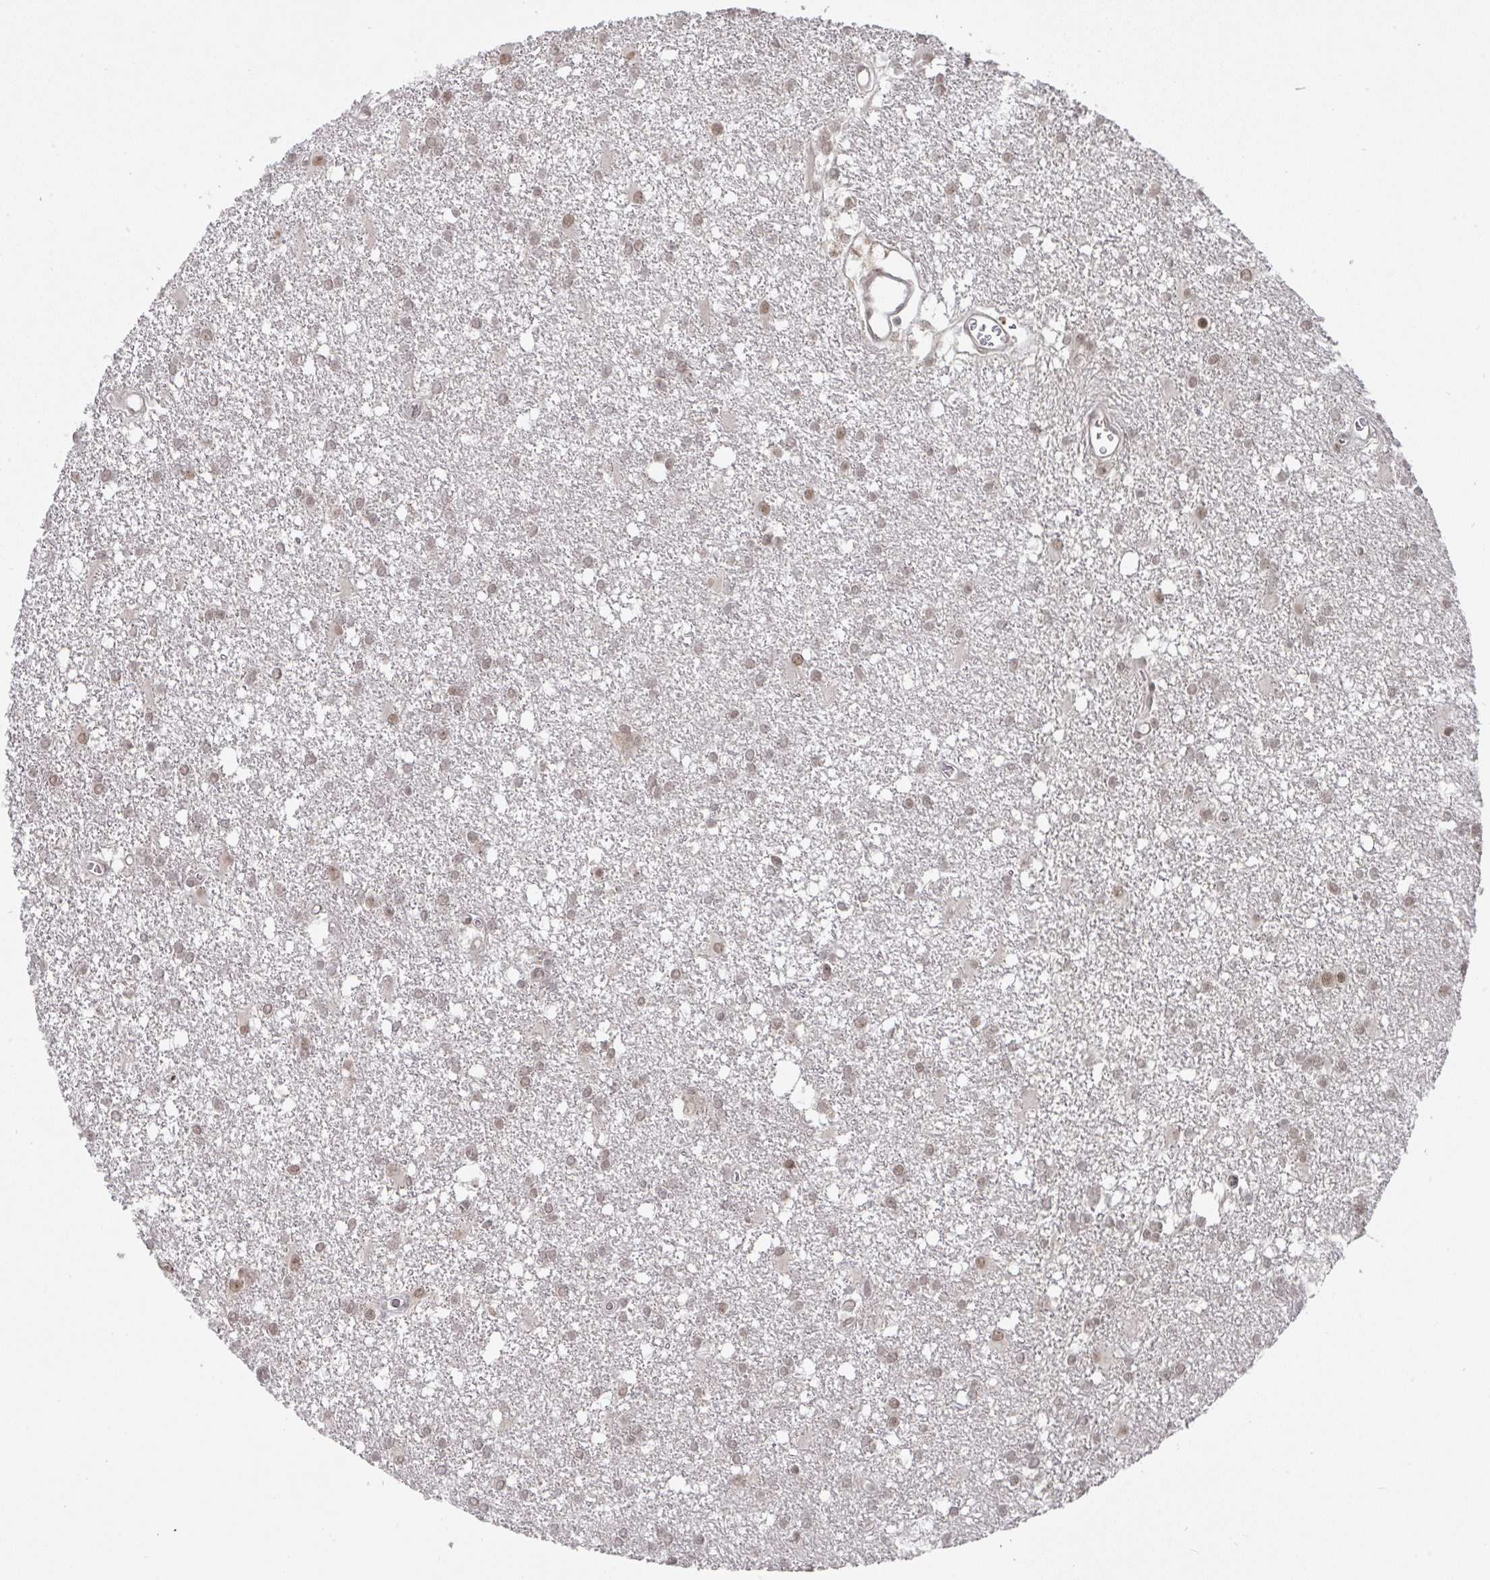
{"staining": {"intensity": "weak", "quantity": ">75%", "location": "nuclear"}, "tissue": "glioma", "cell_type": "Tumor cells", "image_type": "cancer", "snomed": [{"axis": "morphology", "description": "Glioma, malignant, High grade"}, {"axis": "topography", "description": "Brain"}], "caption": "Protein staining demonstrates weak nuclear expression in approximately >75% of tumor cells in high-grade glioma (malignant).", "gene": "JMJD1C", "patient": {"sex": "male", "age": 48}}